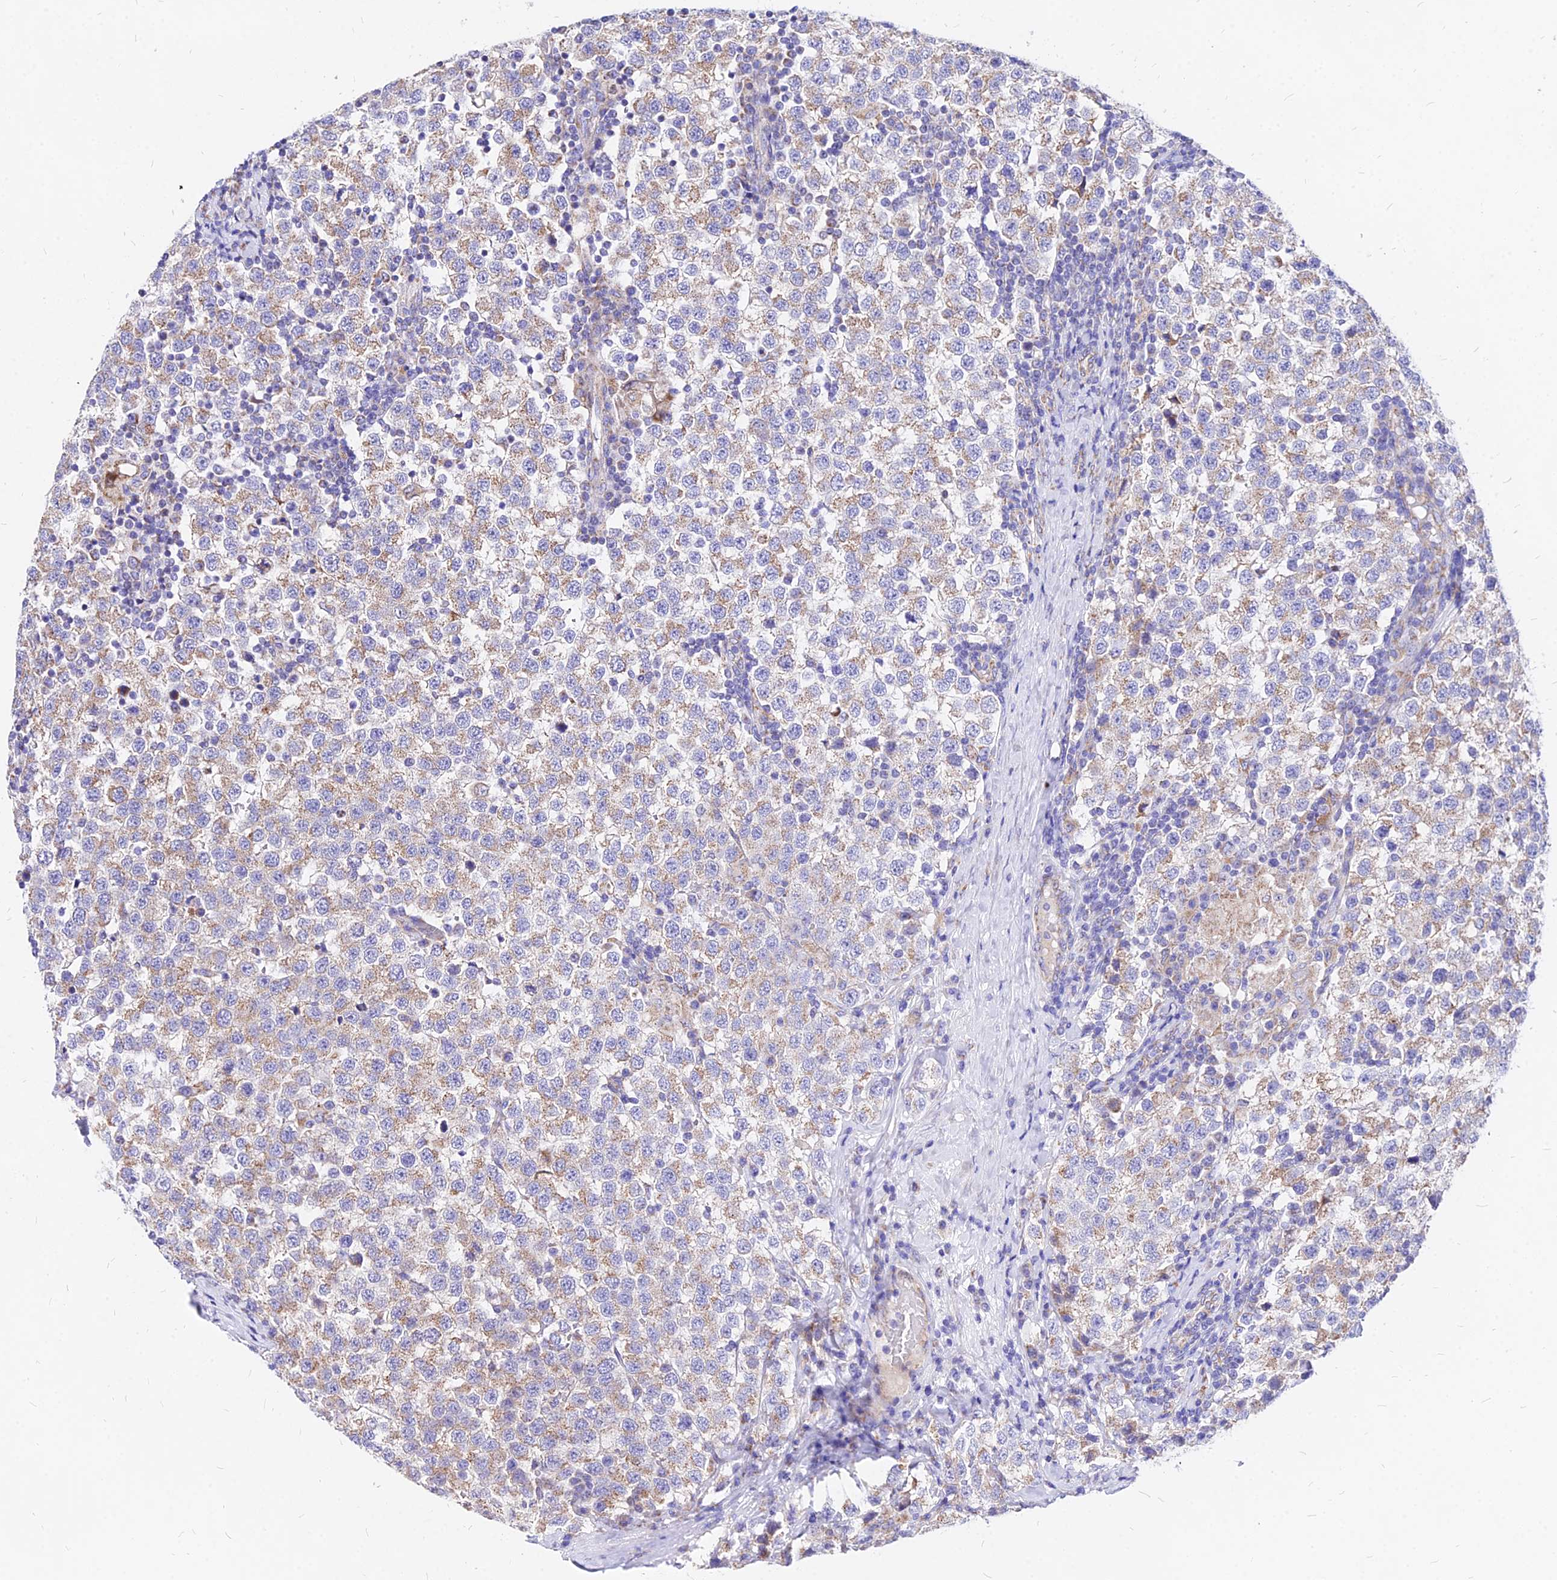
{"staining": {"intensity": "weak", "quantity": ">75%", "location": "cytoplasmic/membranous"}, "tissue": "testis cancer", "cell_type": "Tumor cells", "image_type": "cancer", "snomed": [{"axis": "morphology", "description": "Seminoma, NOS"}, {"axis": "topography", "description": "Testis"}], "caption": "A low amount of weak cytoplasmic/membranous positivity is present in about >75% of tumor cells in testis cancer tissue. Nuclei are stained in blue.", "gene": "MRPL3", "patient": {"sex": "male", "age": 34}}